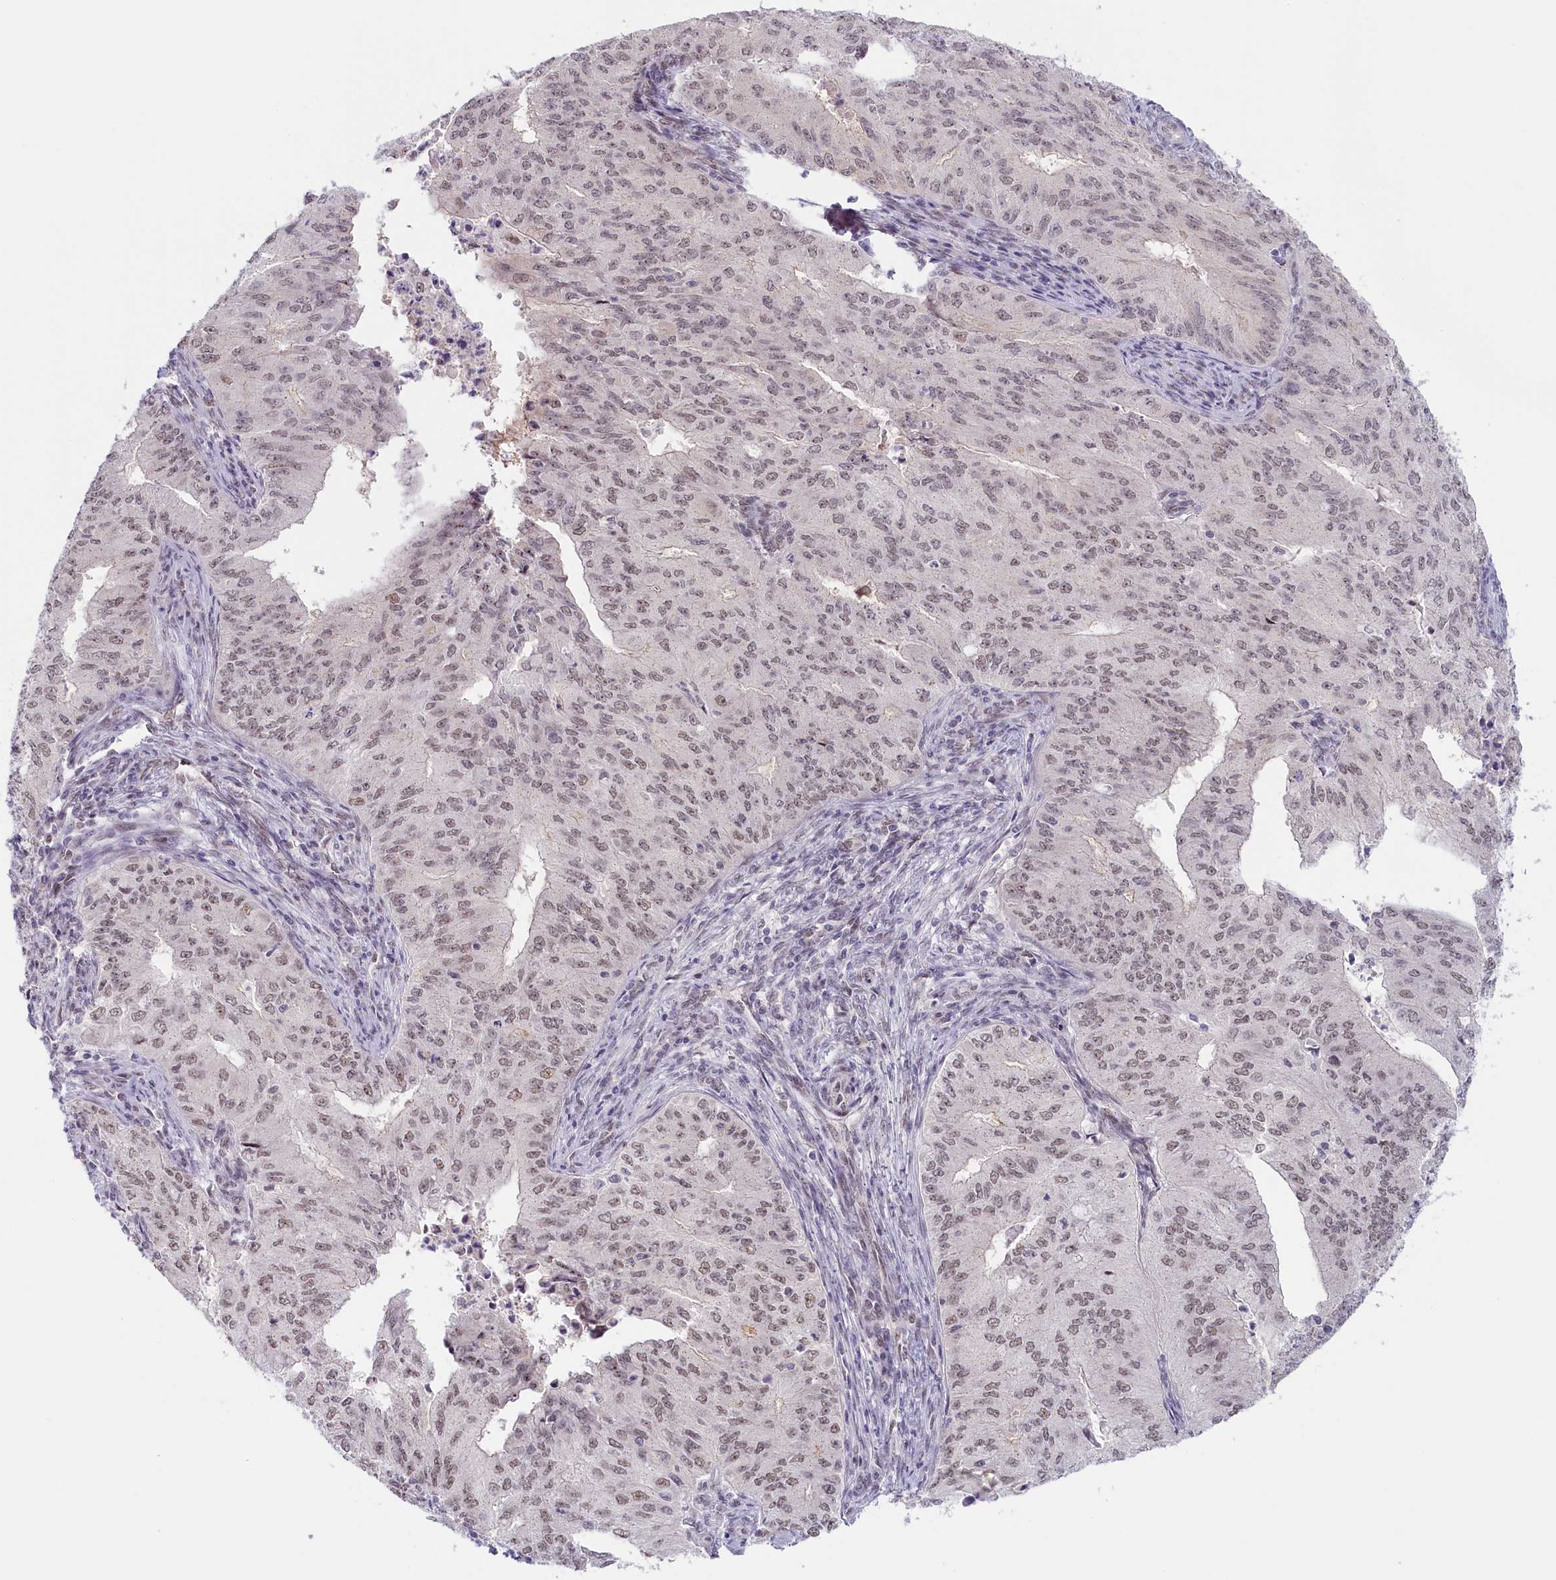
{"staining": {"intensity": "weak", "quantity": ">75%", "location": "nuclear"}, "tissue": "endometrial cancer", "cell_type": "Tumor cells", "image_type": "cancer", "snomed": [{"axis": "morphology", "description": "Adenocarcinoma, NOS"}, {"axis": "topography", "description": "Endometrium"}], "caption": "Tumor cells exhibit weak nuclear staining in about >75% of cells in adenocarcinoma (endometrial).", "gene": "SEC31B", "patient": {"sex": "female", "age": 50}}